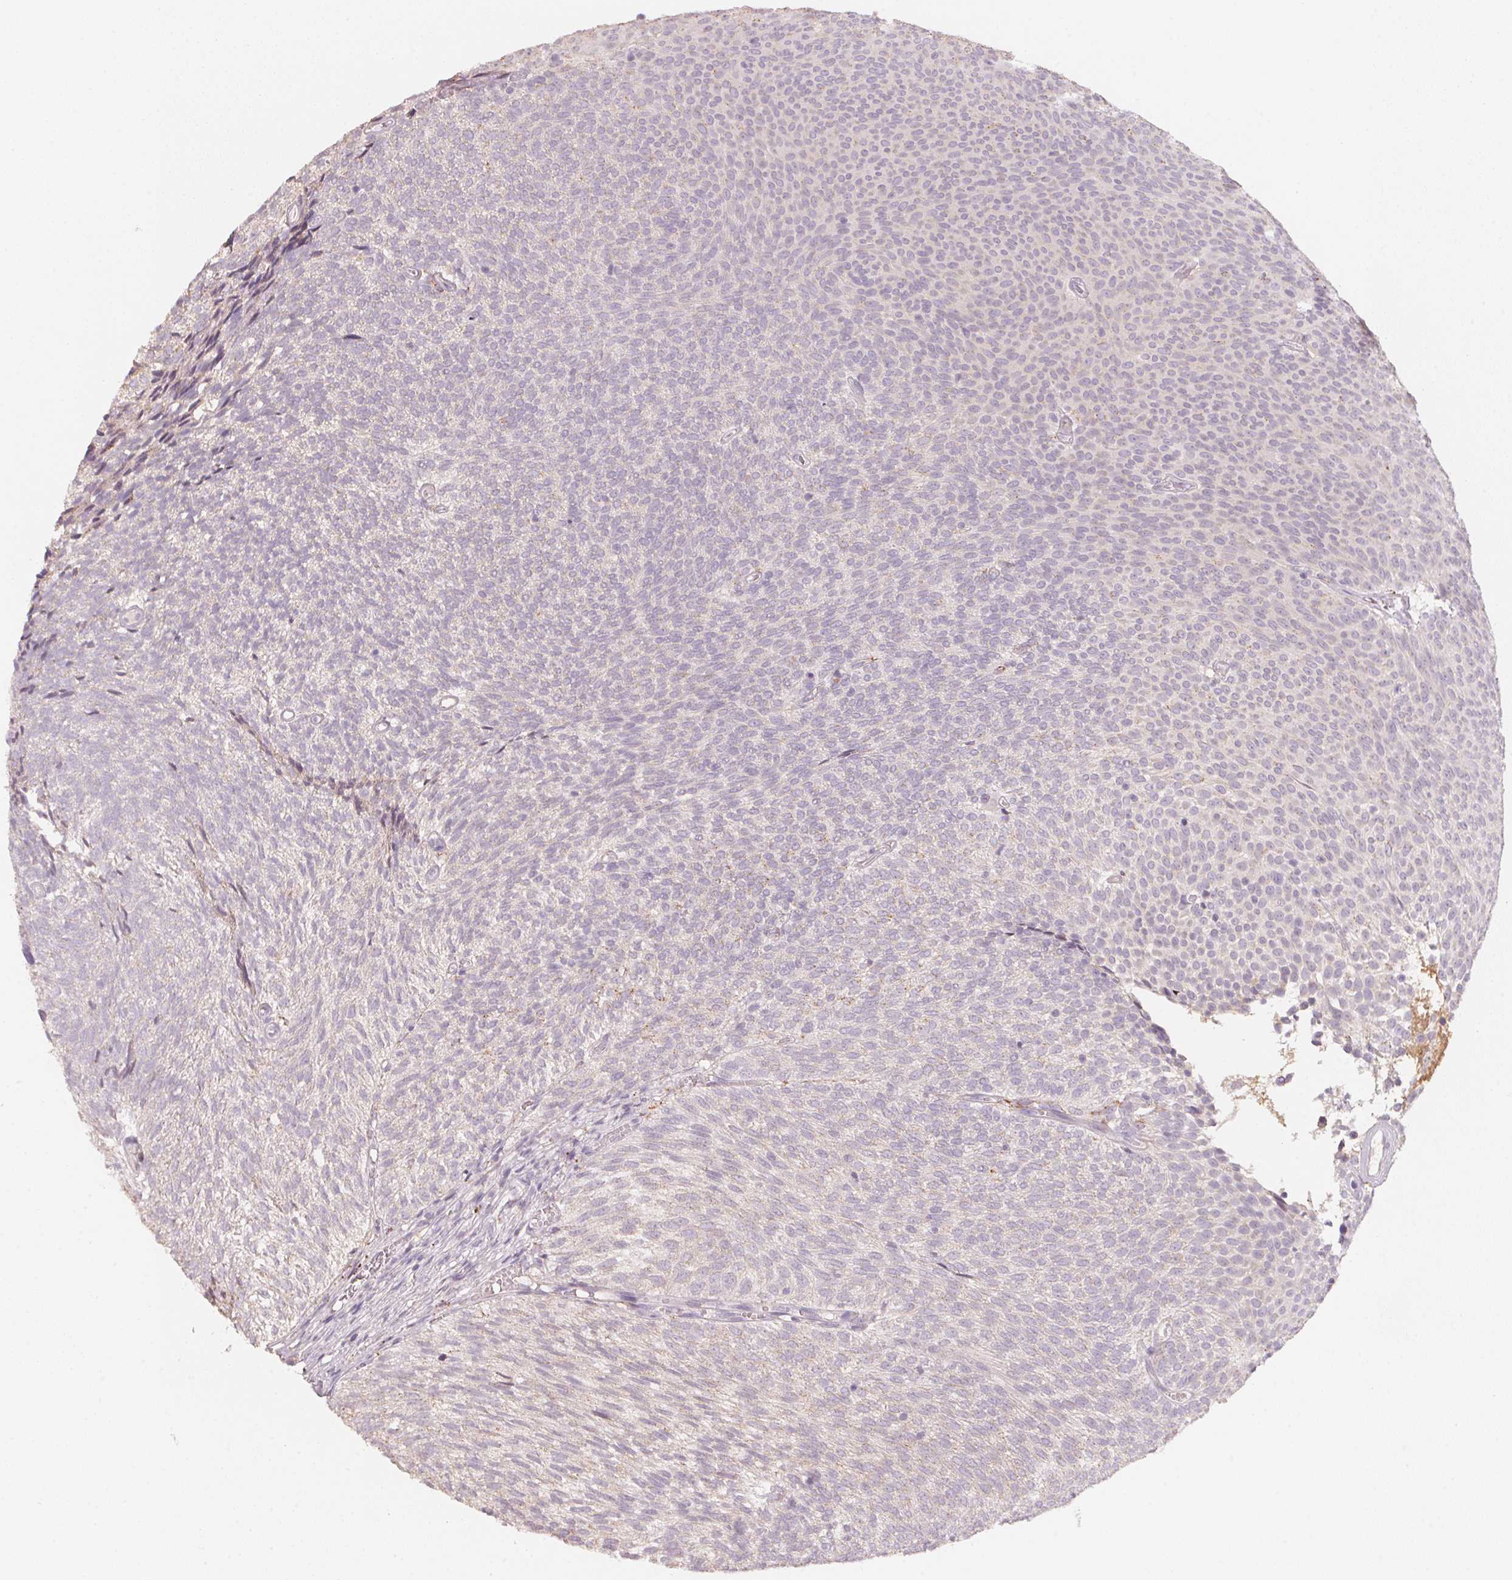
{"staining": {"intensity": "negative", "quantity": "none", "location": "none"}, "tissue": "urothelial cancer", "cell_type": "Tumor cells", "image_type": "cancer", "snomed": [{"axis": "morphology", "description": "Urothelial carcinoma, Low grade"}, {"axis": "topography", "description": "Urinary bladder"}], "caption": "Immunohistochemistry micrograph of neoplastic tissue: low-grade urothelial carcinoma stained with DAB (3,3'-diaminobenzidine) displays no significant protein staining in tumor cells.", "gene": "TREH", "patient": {"sex": "male", "age": 77}}